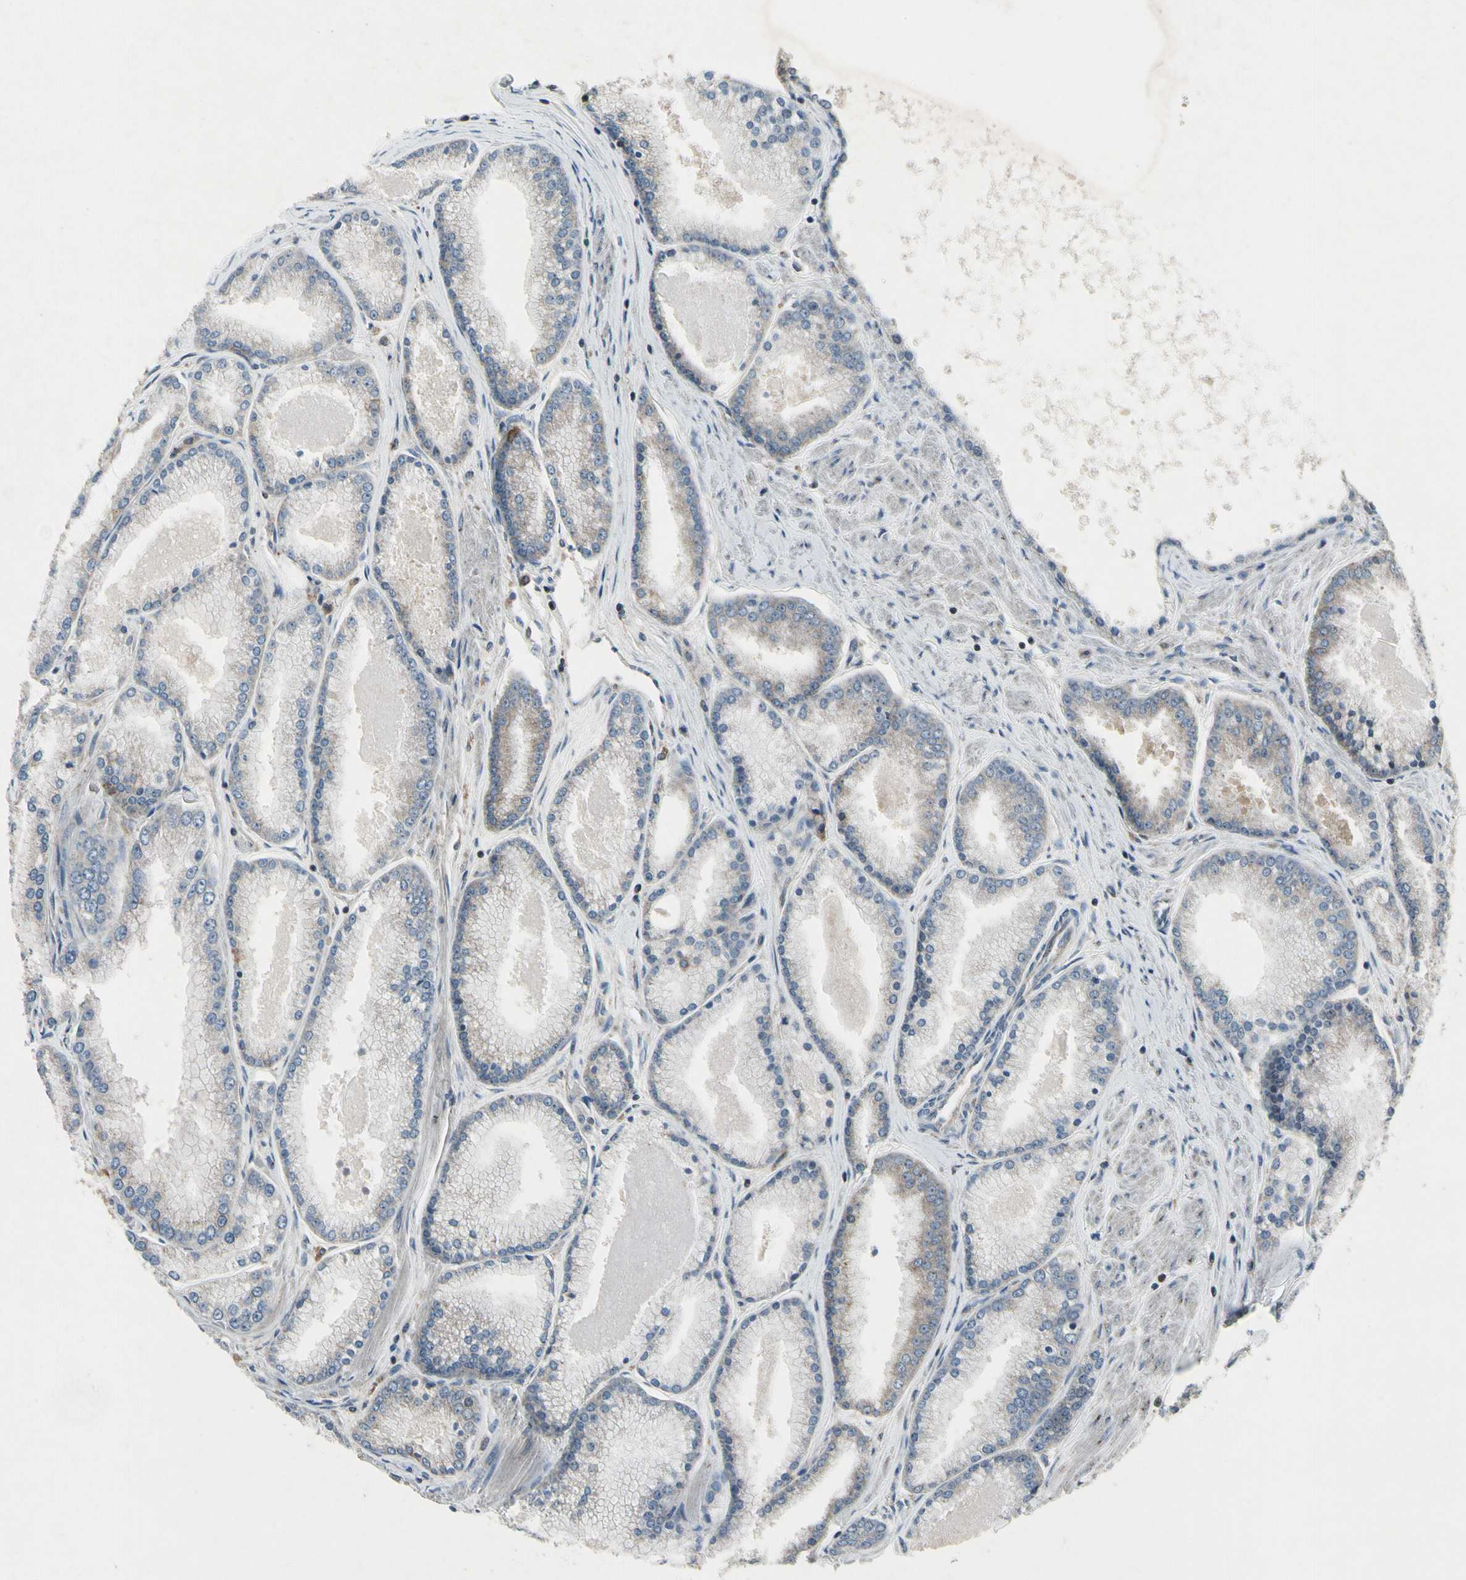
{"staining": {"intensity": "weak", "quantity": "25%-75%", "location": "cytoplasmic/membranous"}, "tissue": "prostate cancer", "cell_type": "Tumor cells", "image_type": "cancer", "snomed": [{"axis": "morphology", "description": "Adenocarcinoma, High grade"}, {"axis": "topography", "description": "Prostate"}], "caption": "Immunohistochemical staining of human prostate high-grade adenocarcinoma reveals low levels of weak cytoplasmic/membranous positivity in about 25%-75% of tumor cells.", "gene": "NMI", "patient": {"sex": "male", "age": 61}}